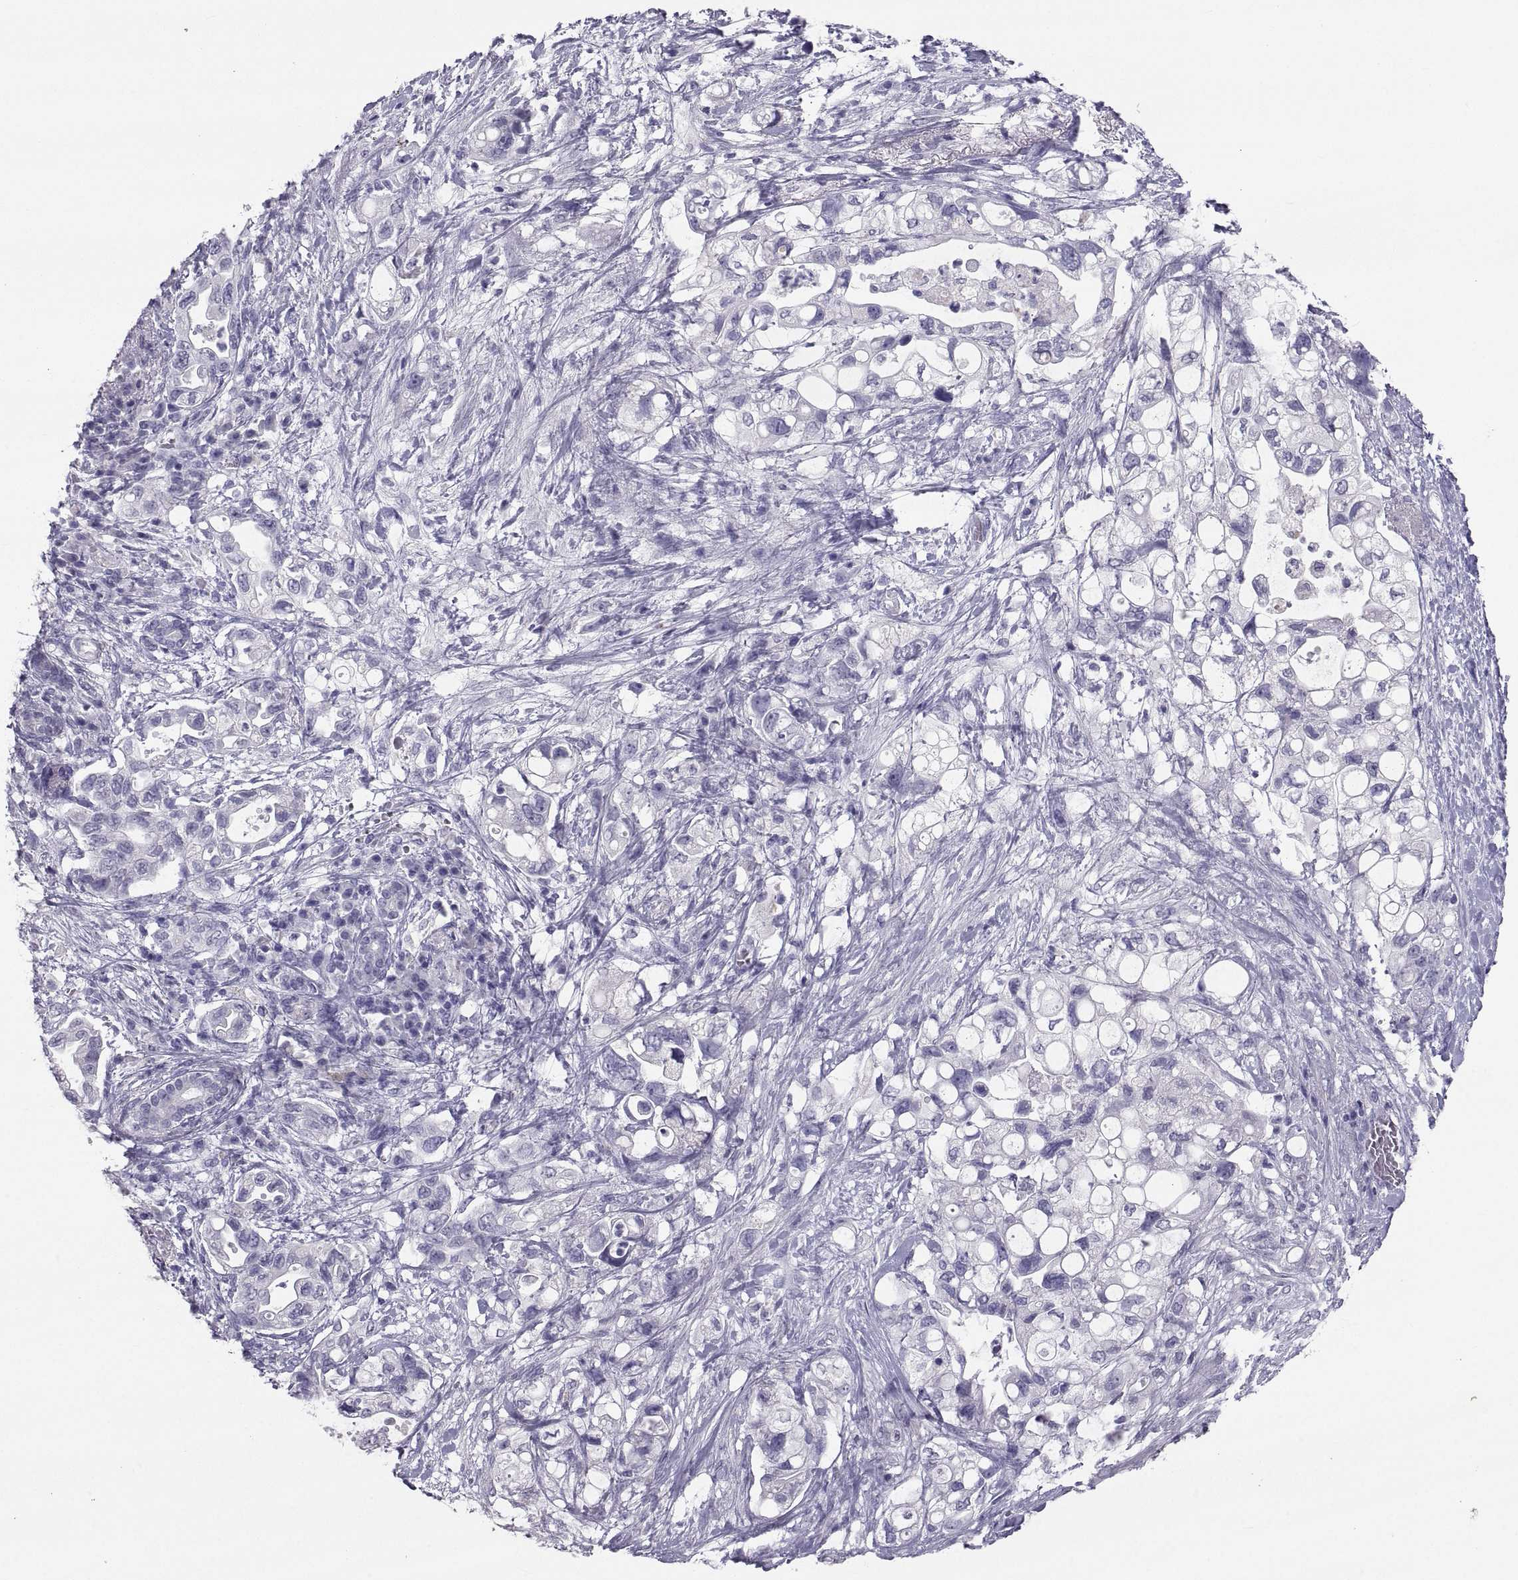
{"staining": {"intensity": "negative", "quantity": "none", "location": "none"}, "tissue": "pancreatic cancer", "cell_type": "Tumor cells", "image_type": "cancer", "snomed": [{"axis": "morphology", "description": "Adenocarcinoma, NOS"}, {"axis": "topography", "description": "Pancreas"}], "caption": "Tumor cells are negative for brown protein staining in pancreatic cancer (adenocarcinoma).", "gene": "IGSF1", "patient": {"sex": "female", "age": 72}}